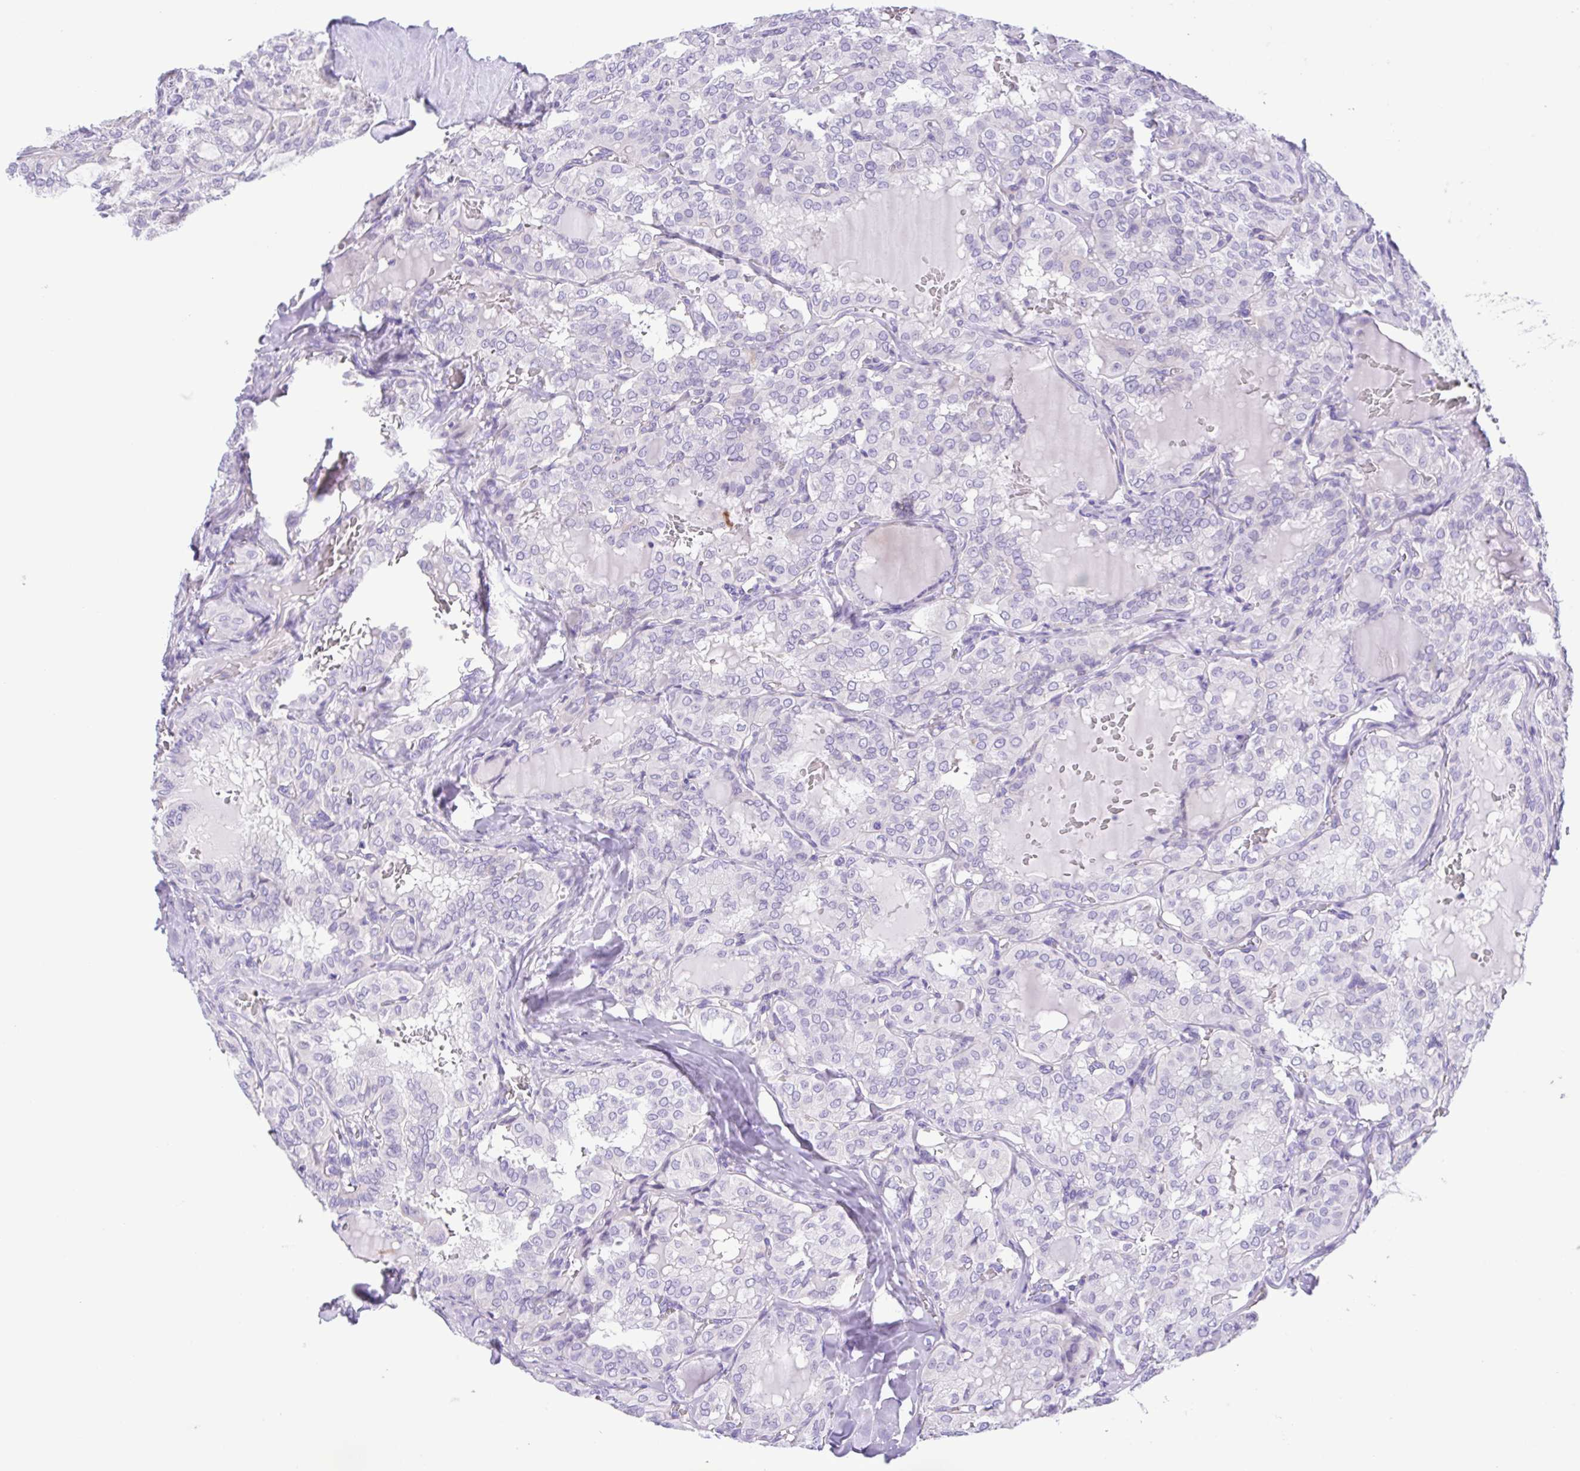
{"staining": {"intensity": "negative", "quantity": "none", "location": "none"}, "tissue": "thyroid cancer", "cell_type": "Tumor cells", "image_type": "cancer", "snomed": [{"axis": "morphology", "description": "Papillary adenocarcinoma, NOS"}, {"axis": "topography", "description": "Thyroid gland"}], "caption": "Thyroid cancer was stained to show a protein in brown. There is no significant positivity in tumor cells.", "gene": "CD72", "patient": {"sex": "male", "age": 20}}